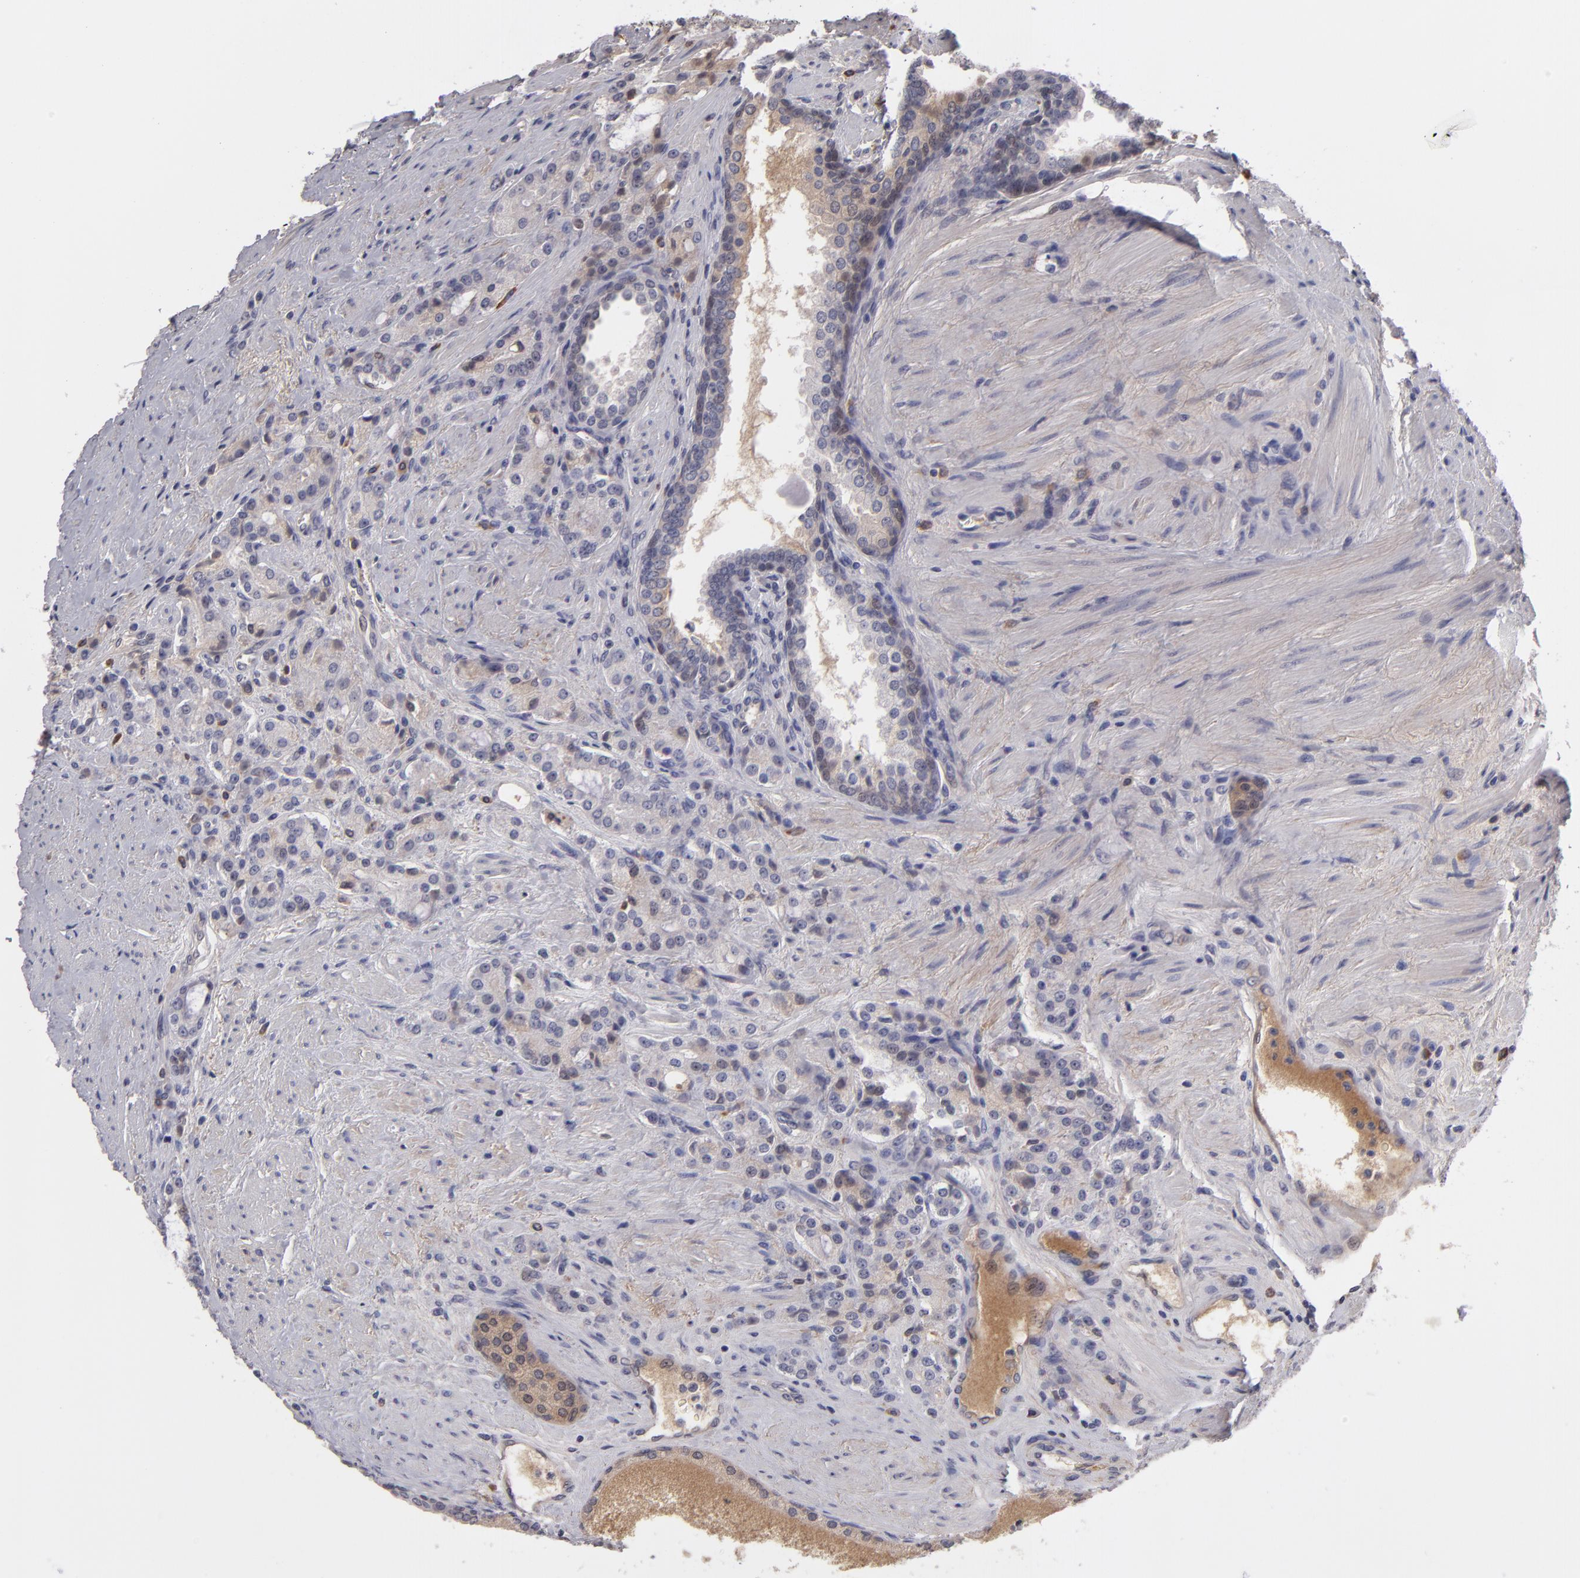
{"staining": {"intensity": "negative", "quantity": "none", "location": "none"}, "tissue": "prostate cancer", "cell_type": "Tumor cells", "image_type": "cancer", "snomed": [{"axis": "morphology", "description": "Adenocarcinoma, Medium grade"}, {"axis": "topography", "description": "Prostate"}], "caption": "Prostate cancer (adenocarcinoma (medium-grade)) stained for a protein using IHC demonstrates no positivity tumor cells.", "gene": "ITIH4", "patient": {"sex": "male", "age": 72}}